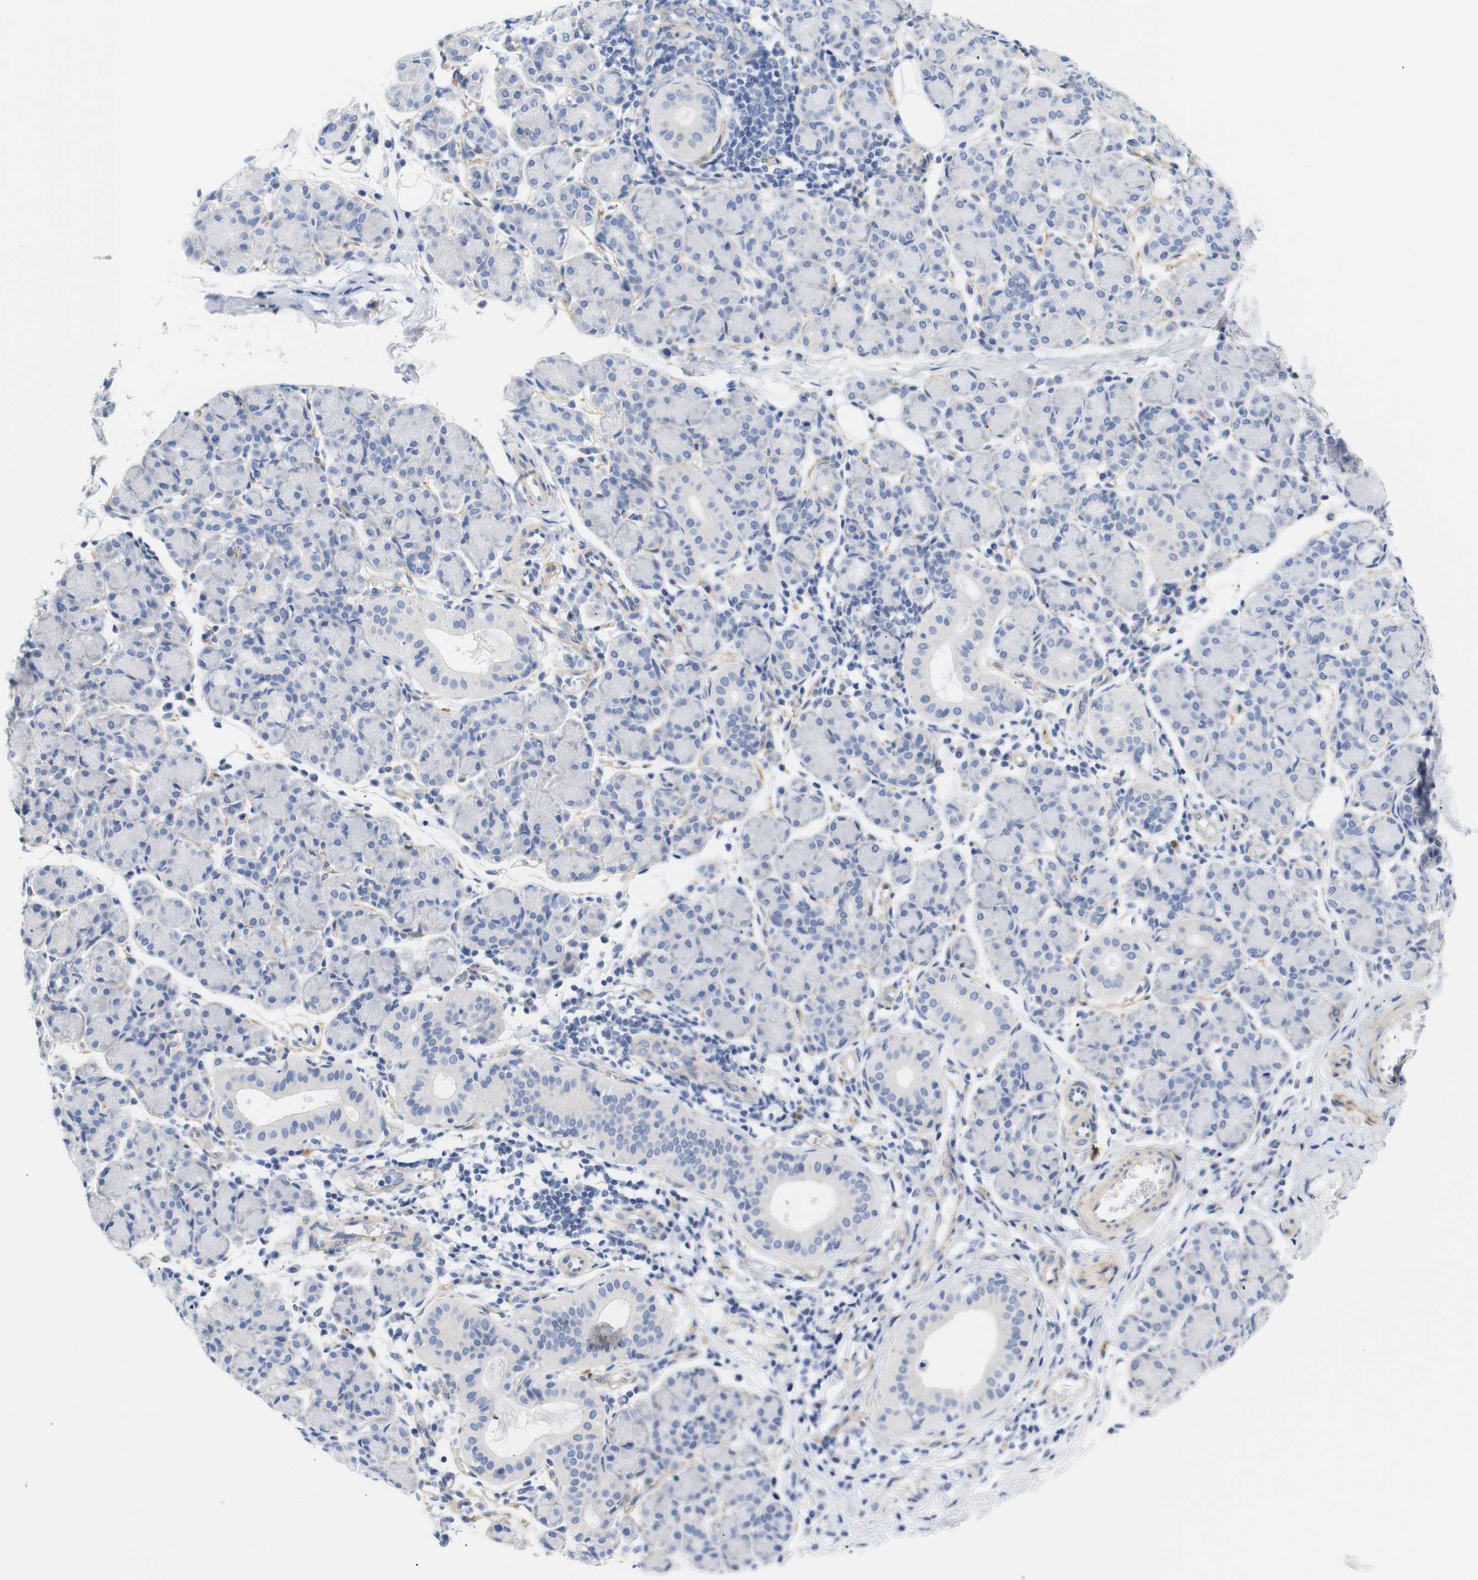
{"staining": {"intensity": "negative", "quantity": "none", "location": "none"}, "tissue": "salivary gland", "cell_type": "Glandular cells", "image_type": "normal", "snomed": [{"axis": "morphology", "description": "Normal tissue, NOS"}, {"axis": "morphology", "description": "Inflammation, NOS"}, {"axis": "topography", "description": "Lymph node"}, {"axis": "topography", "description": "Salivary gland"}], "caption": "This histopathology image is of benign salivary gland stained with immunohistochemistry (IHC) to label a protein in brown with the nuclei are counter-stained blue. There is no staining in glandular cells.", "gene": "STMN3", "patient": {"sex": "male", "age": 3}}